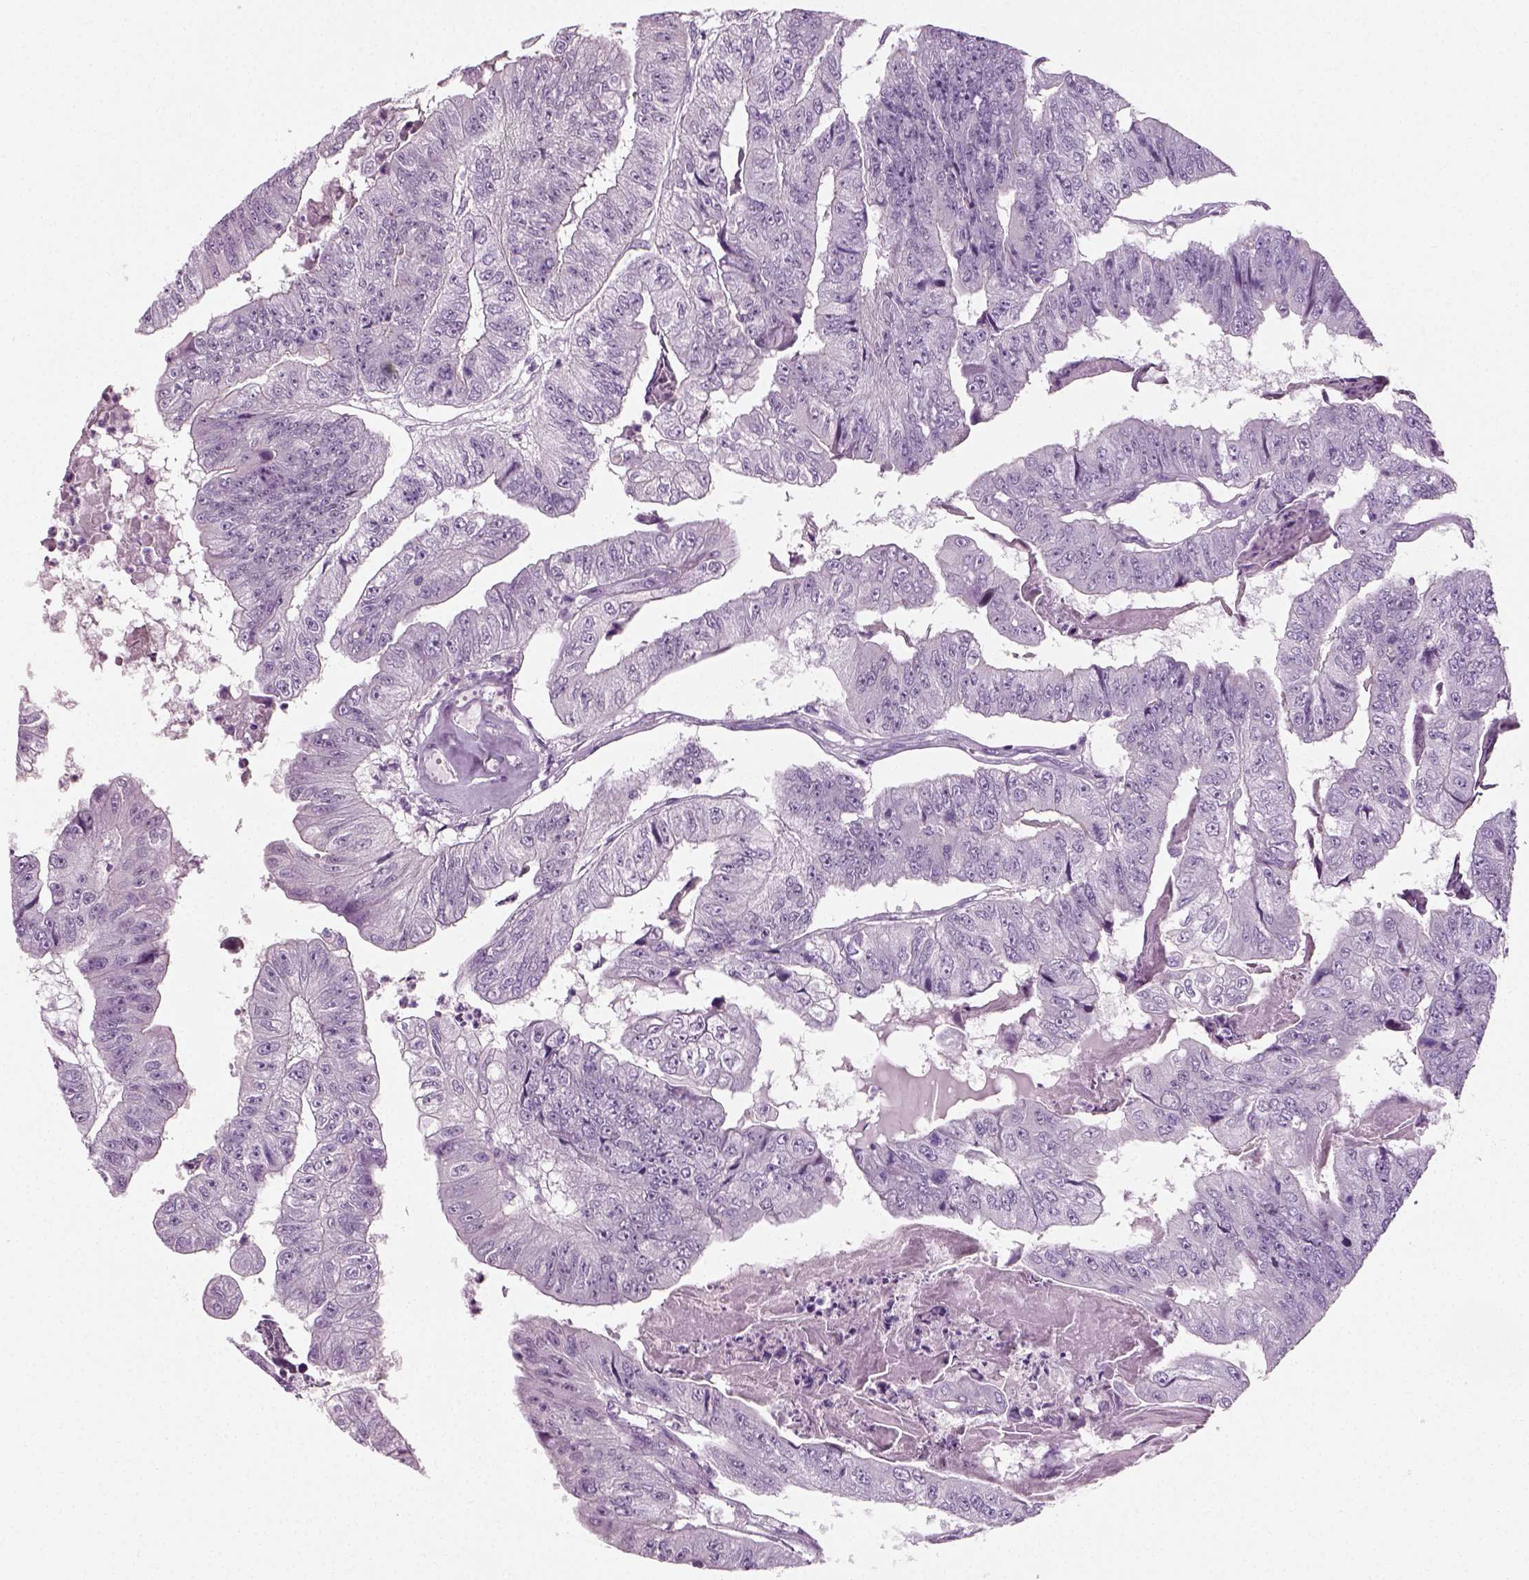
{"staining": {"intensity": "negative", "quantity": "none", "location": "none"}, "tissue": "colorectal cancer", "cell_type": "Tumor cells", "image_type": "cancer", "snomed": [{"axis": "morphology", "description": "Adenocarcinoma, NOS"}, {"axis": "topography", "description": "Colon"}], "caption": "Tumor cells are negative for protein expression in human colorectal cancer (adenocarcinoma).", "gene": "SPATA31E1", "patient": {"sex": "female", "age": 67}}